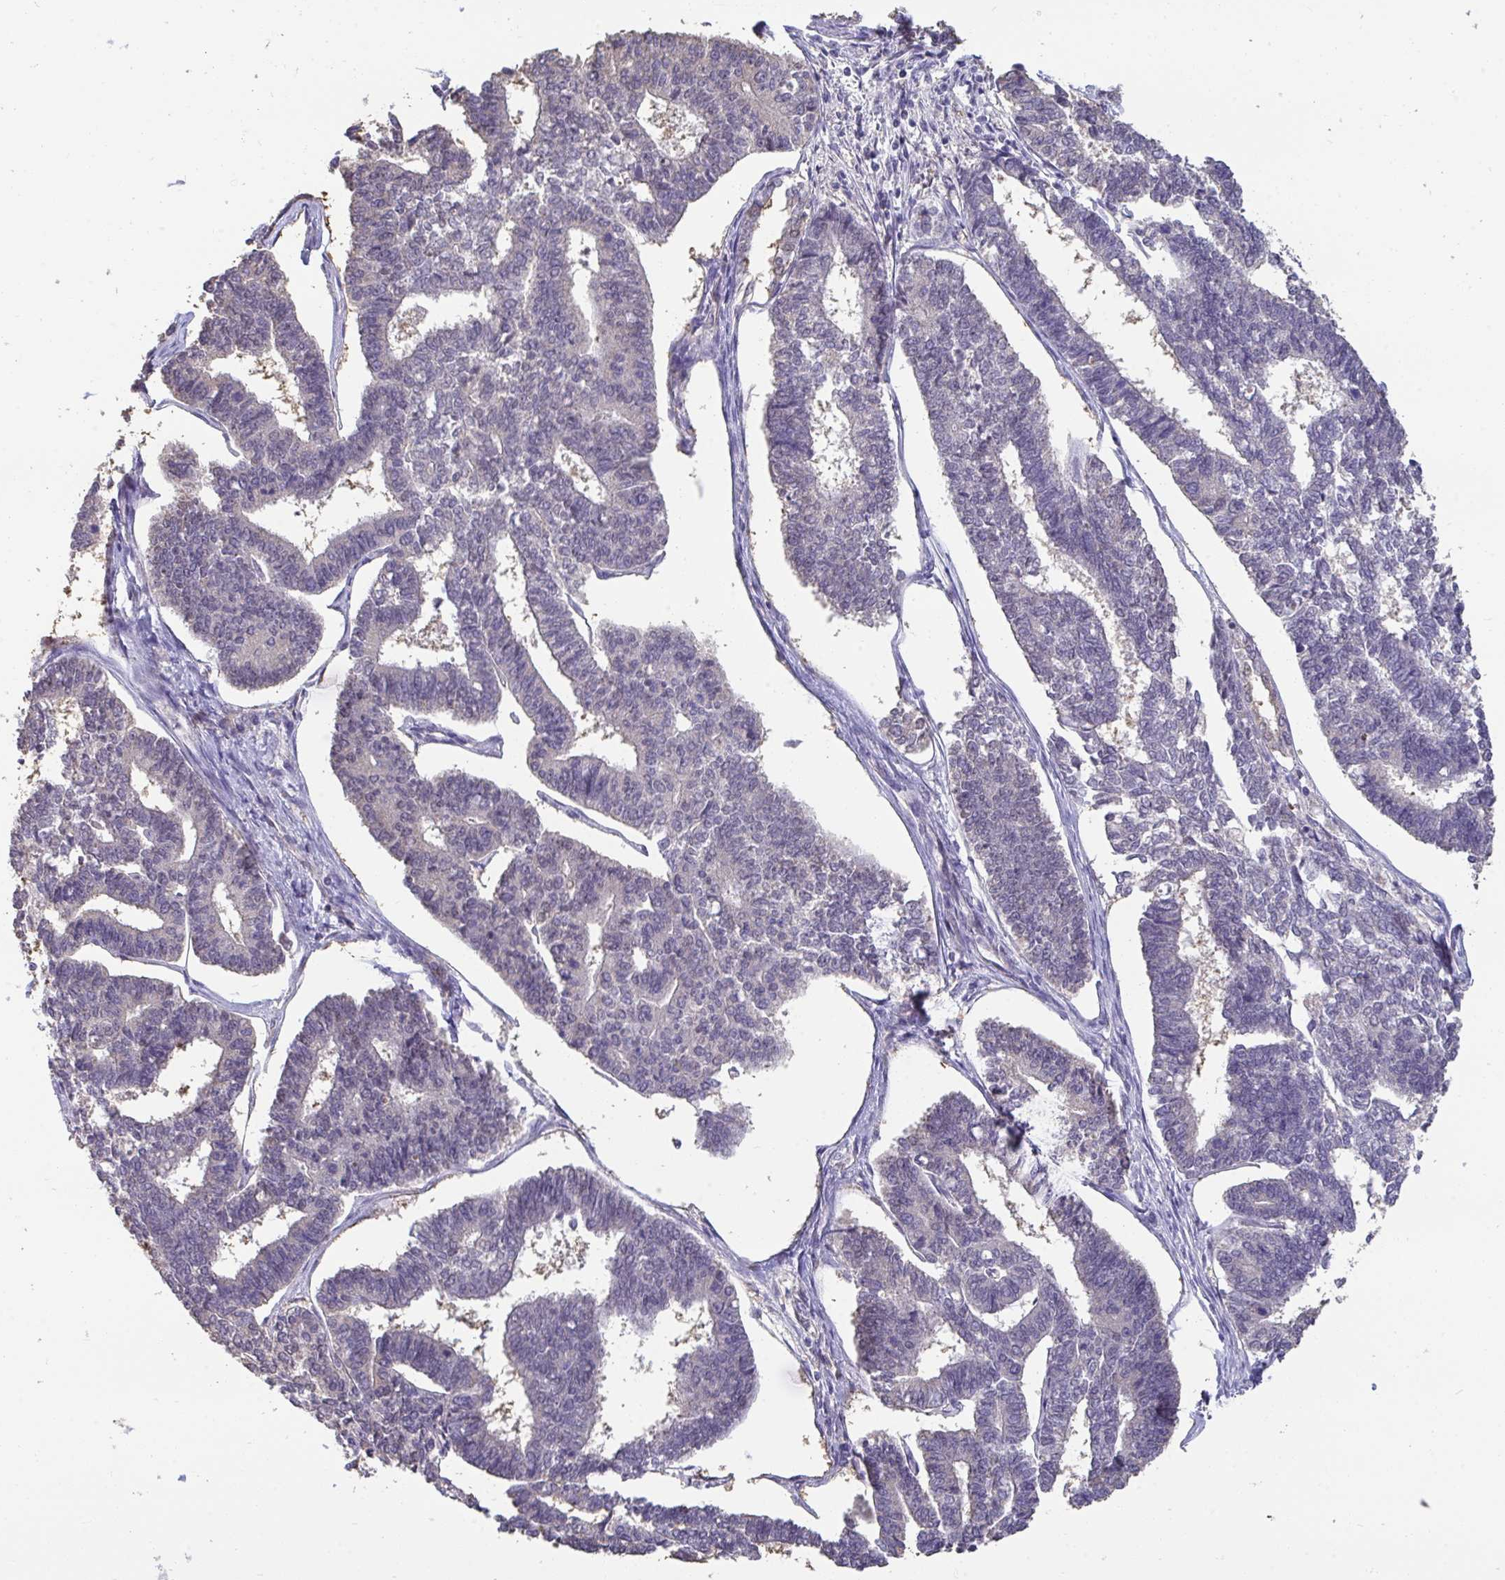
{"staining": {"intensity": "negative", "quantity": "none", "location": "none"}, "tissue": "endometrial cancer", "cell_type": "Tumor cells", "image_type": "cancer", "snomed": [{"axis": "morphology", "description": "Adenocarcinoma, NOS"}, {"axis": "topography", "description": "Endometrium"}], "caption": "This is an immunohistochemistry (IHC) micrograph of adenocarcinoma (endometrial). There is no positivity in tumor cells.", "gene": "SENP3", "patient": {"sex": "female", "age": 70}}